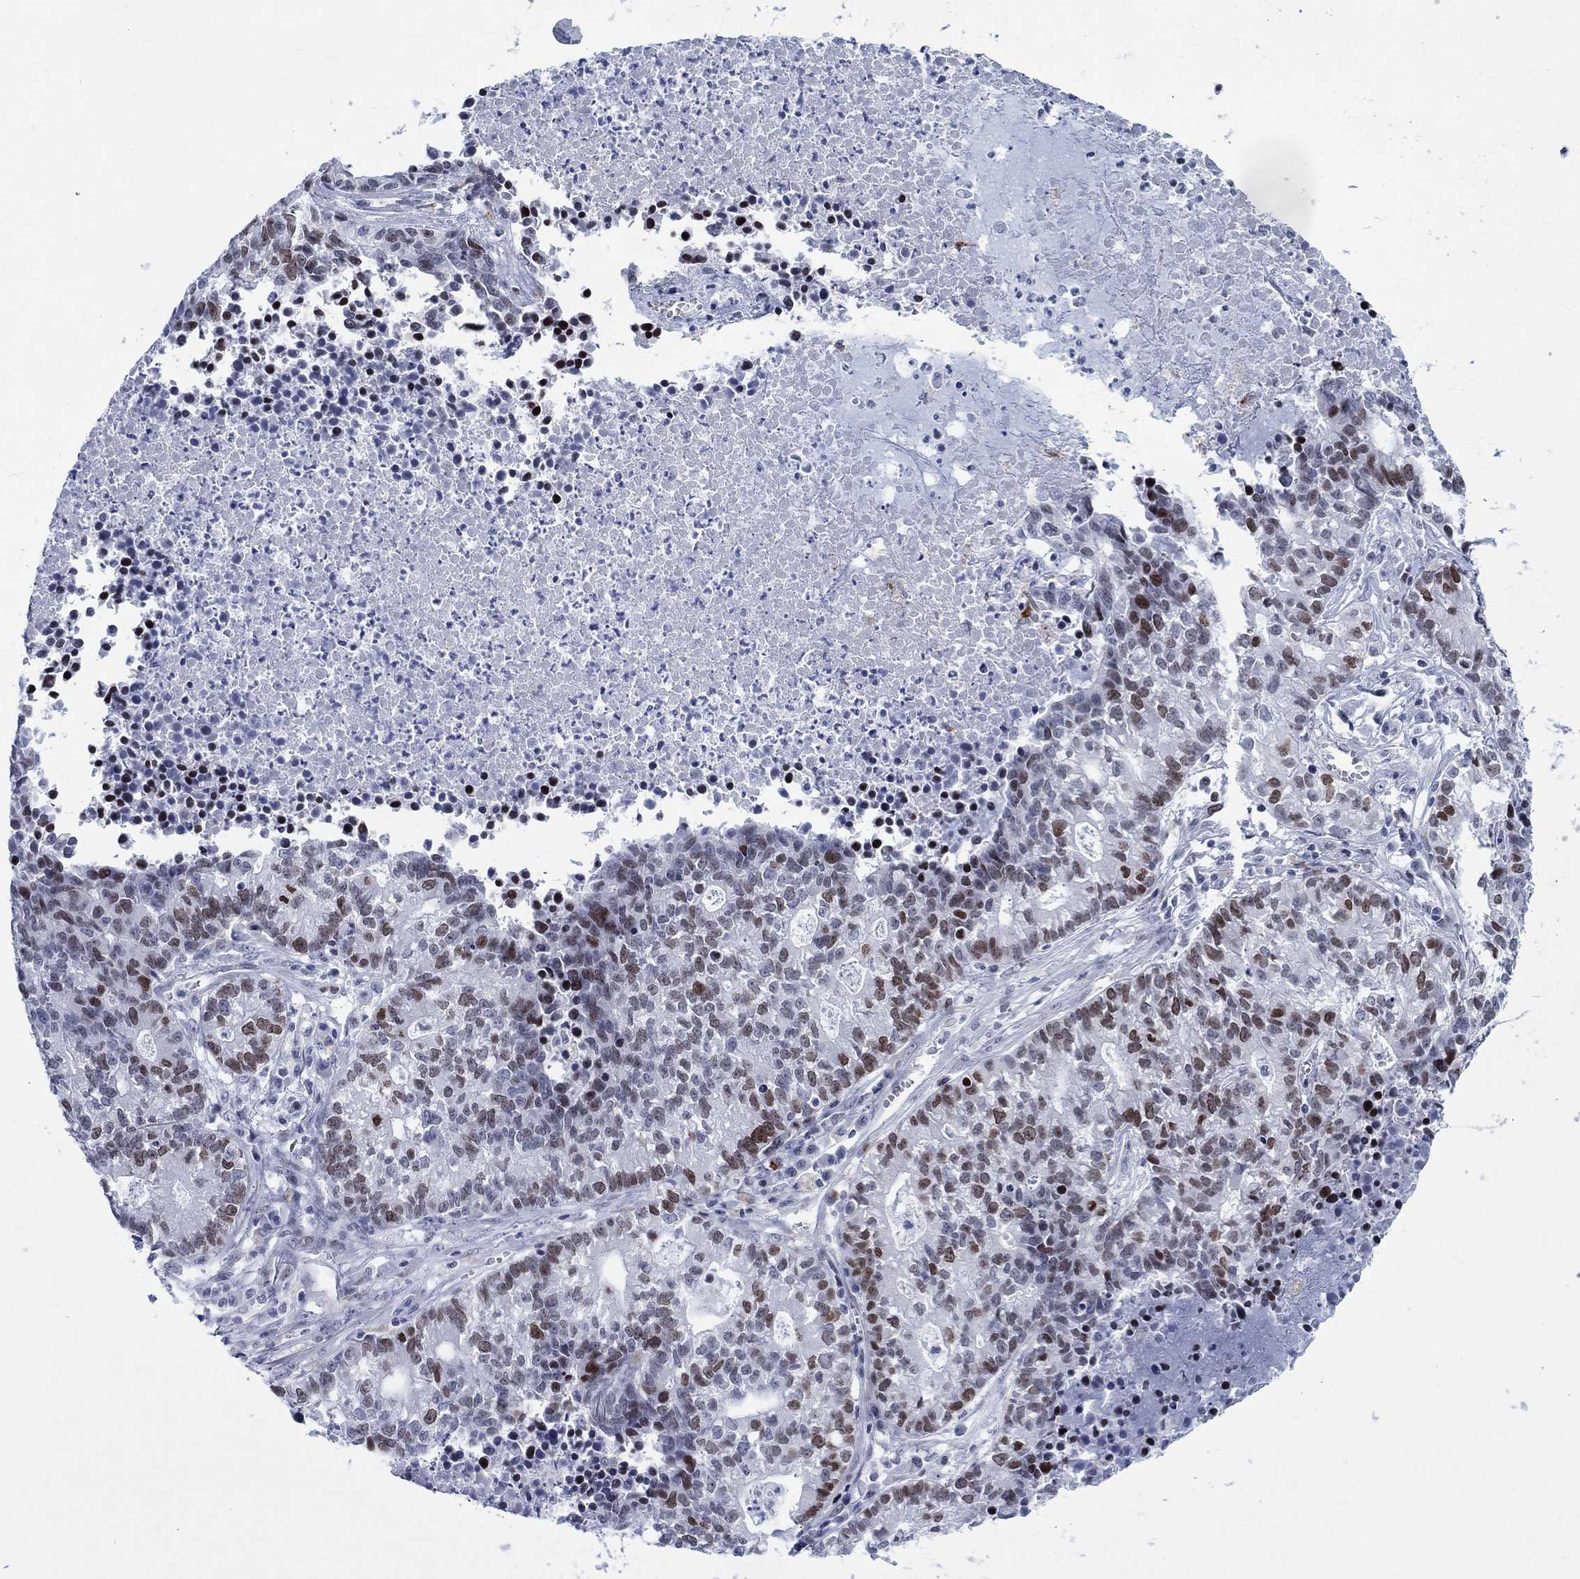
{"staining": {"intensity": "moderate", "quantity": "<25%", "location": "nuclear"}, "tissue": "lung cancer", "cell_type": "Tumor cells", "image_type": "cancer", "snomed": [{"axis": "morphology", "description": "Adenocarcinoma, NOS"}, {"axis": "topography", "description": "Lung"}], "caption": "DAB immunohistochemical staining of human lung cancer (adenocarcinoma) demonstrates moderate nuclear protein positivity in about <25% of tumor cells.", "gene": "CDCA2", "patient": {"sex": "male", "age": 57}}